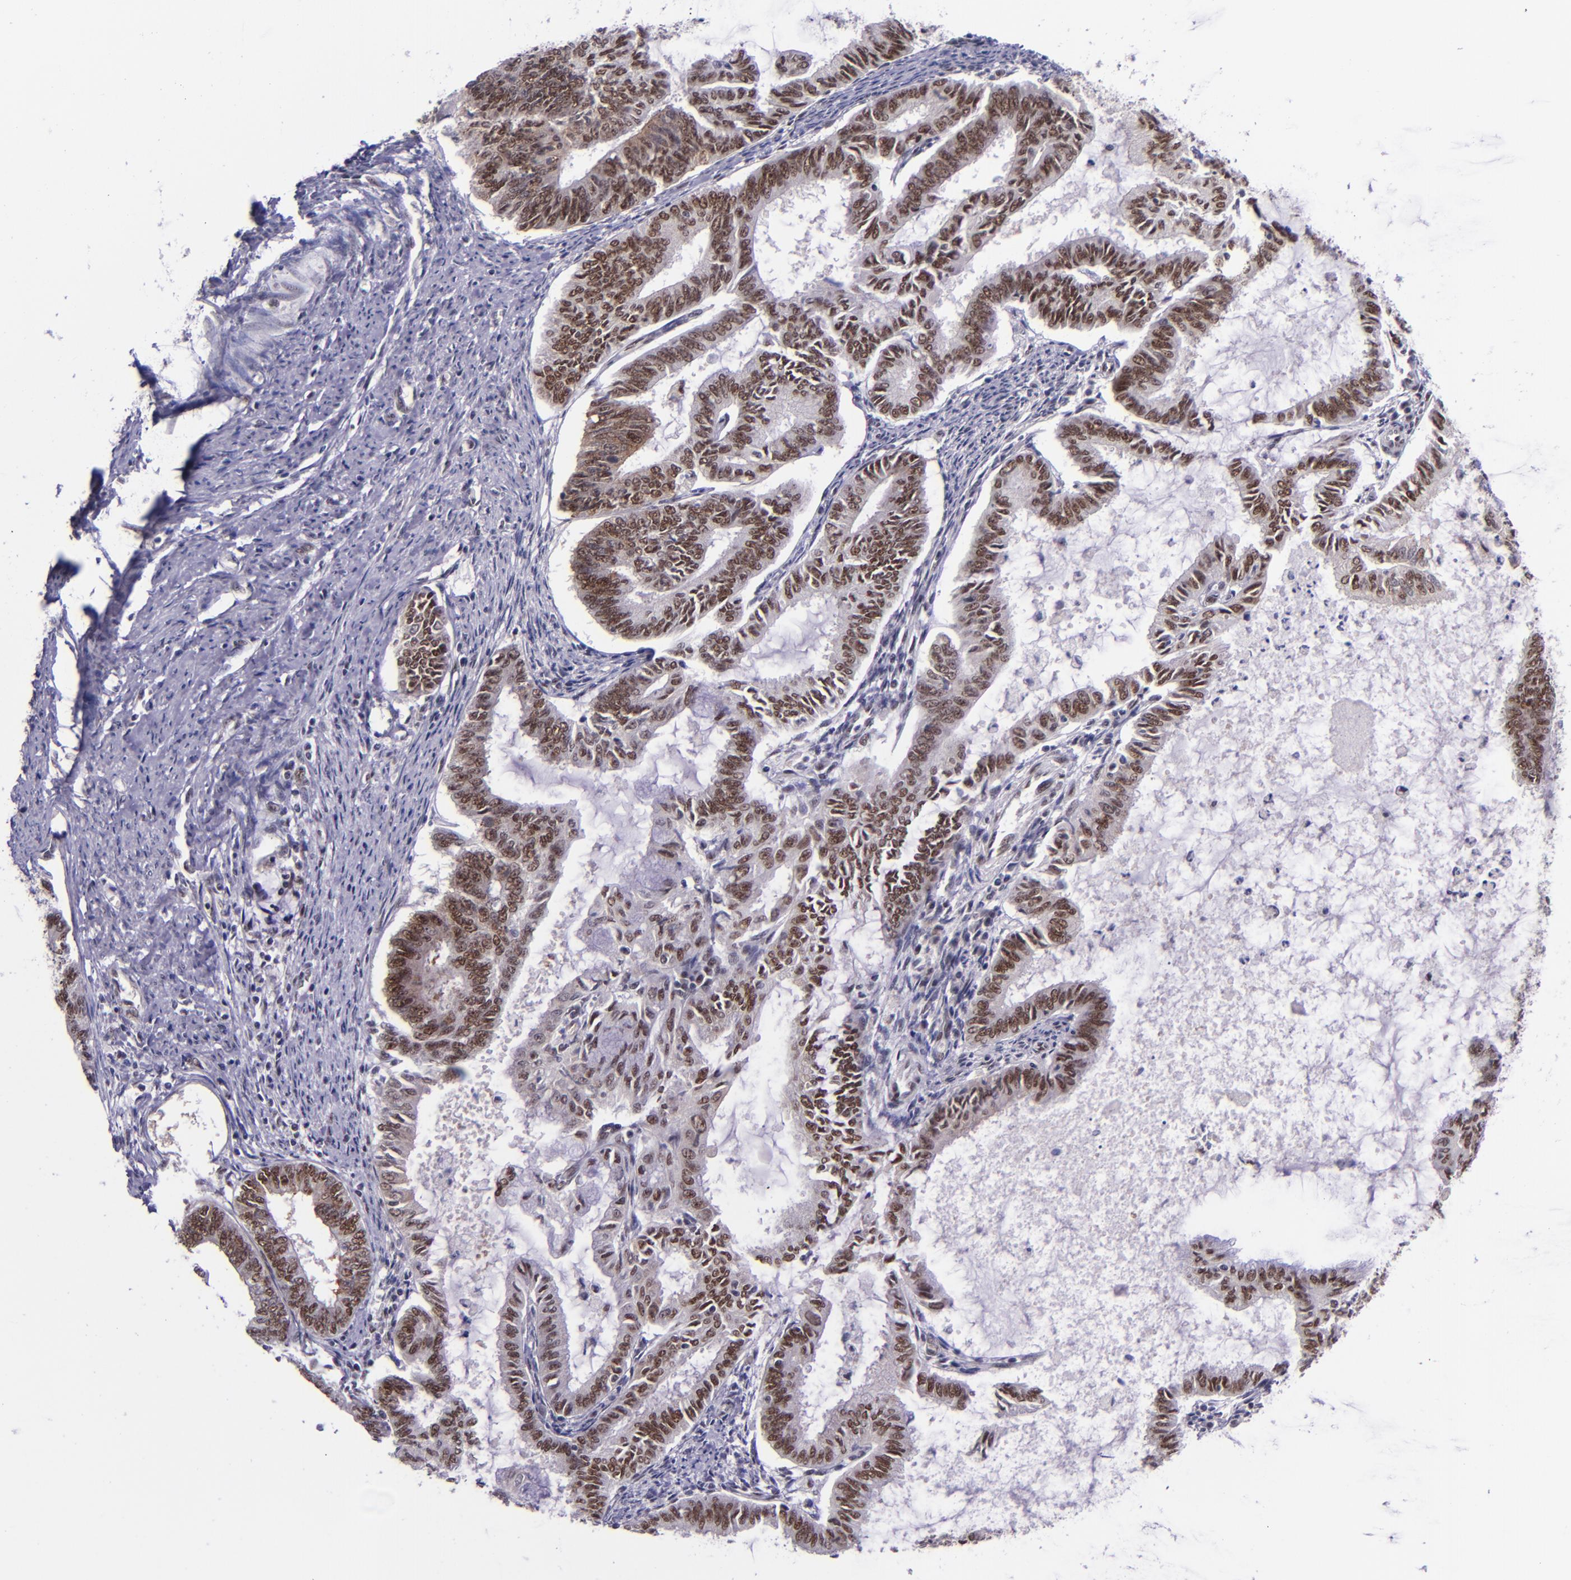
{"staining": {"intensity": "strong", "quantity": ">75%", "location": "nuclear"}, "tissue": "endometrial cancer", "cell_type": "Tumor cells", "image_type": "cancer", "snomed": [{"axis": "morphology", "description": "Adenocarcinoma, NOS"}, {"axis": "topography", "description": "Endometrium"}], "caption": "Tumor cells reveal high levels of strong nuclear positivity in approximately >75% of cells in human endometrial adenocarcinoma. (brown staining indicates protein expression, while blue staining denotes nuclei).", "gene": "GPKOW", "patient": {"sex": "female", "age": 86}}